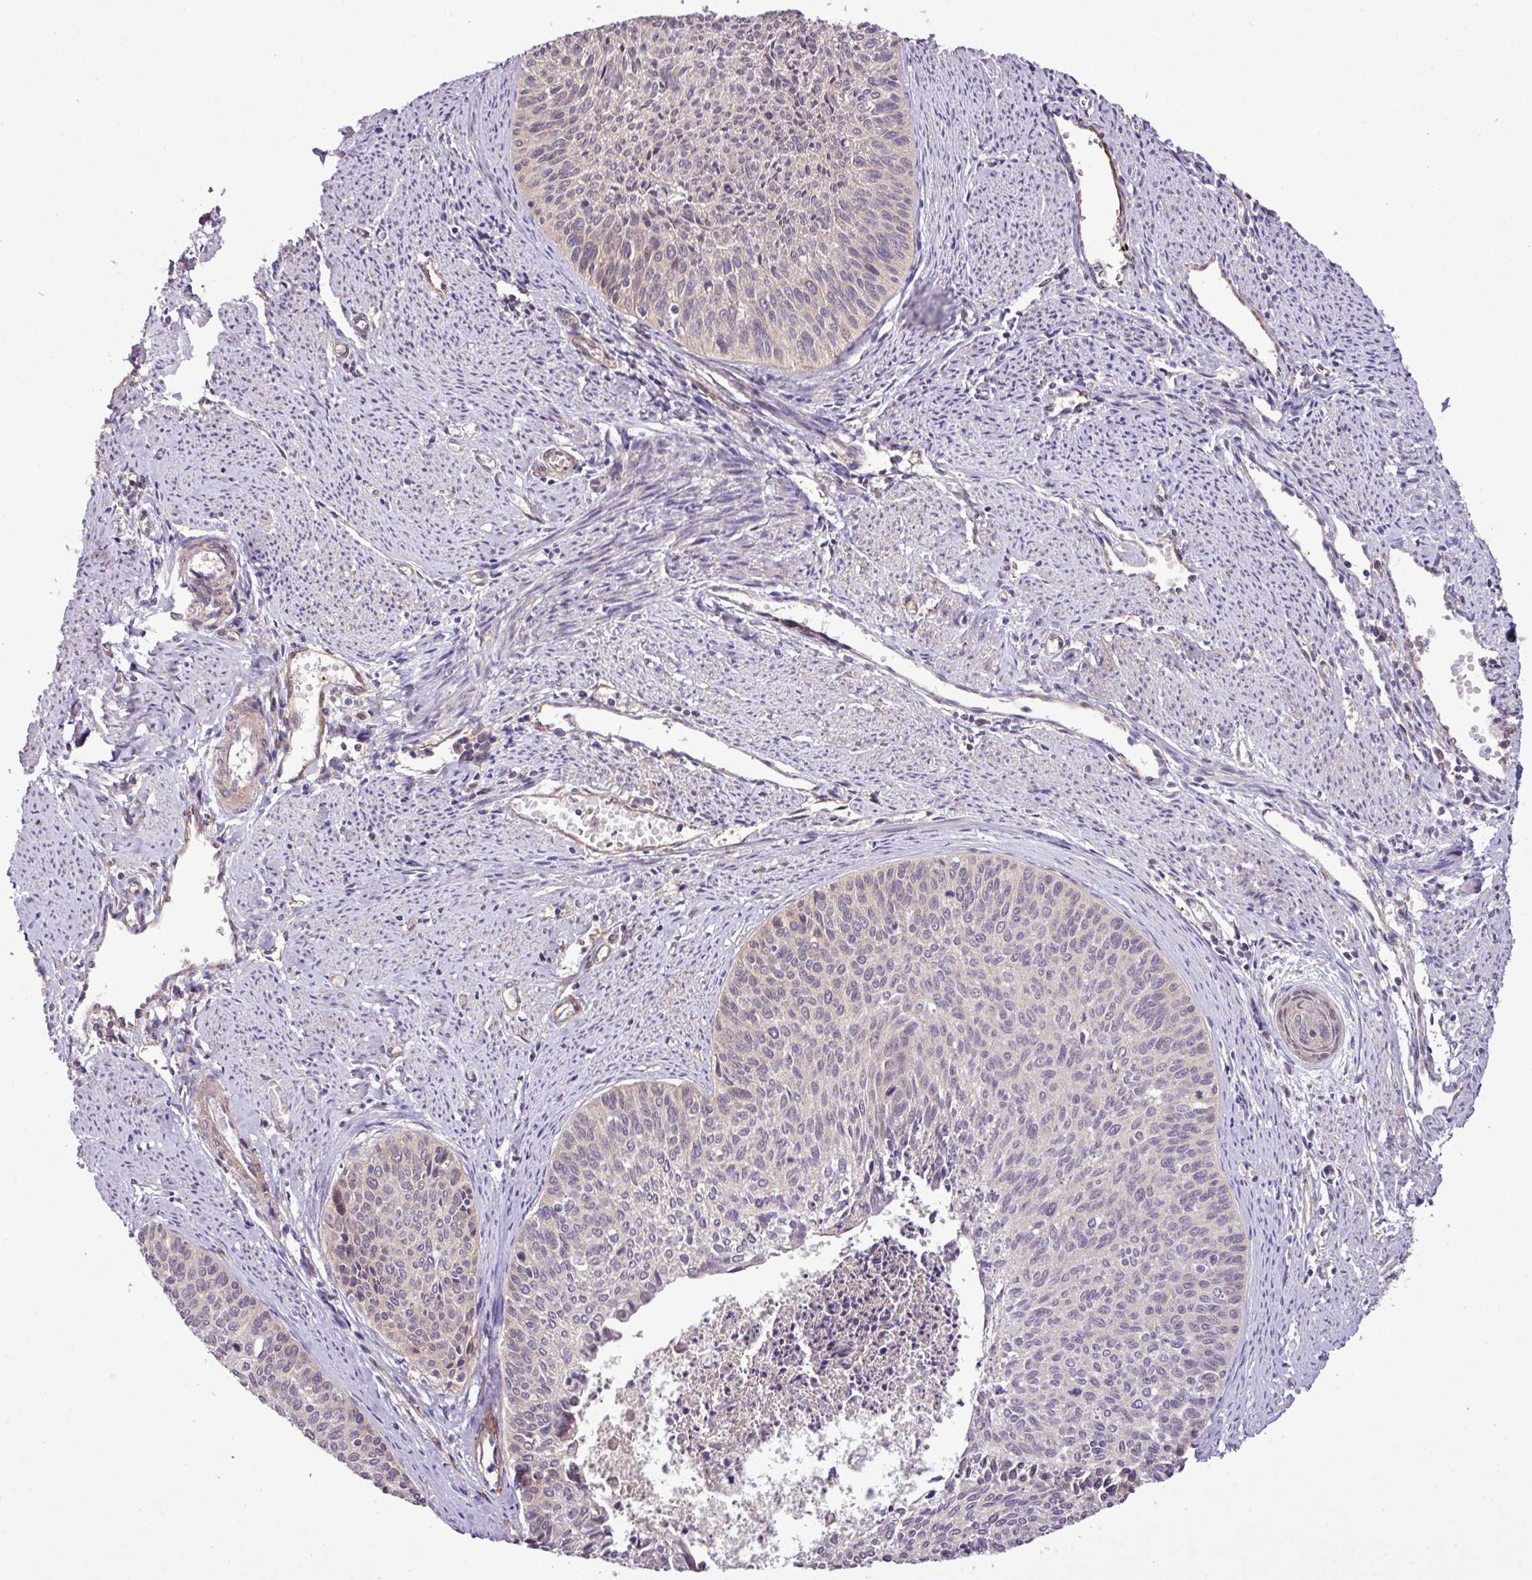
{"staining": {"intensity": "negative", "quantity": "none", "location": "none"}, "tissue": "cervical cancer", "cell_type": "Tumor cells", "image_type": "cancer", "snomed": [{"axis": "morphology", "description": "Squamous cell carcinoma, NOS"}, {"axis": "topography", "description": "Cervix"}], "caption": "Tumor cells show no significant positivity in cervical squamous cell carcinoma.", "gene": "XIAP", "patient": {"sex": "female", "age": 55}}